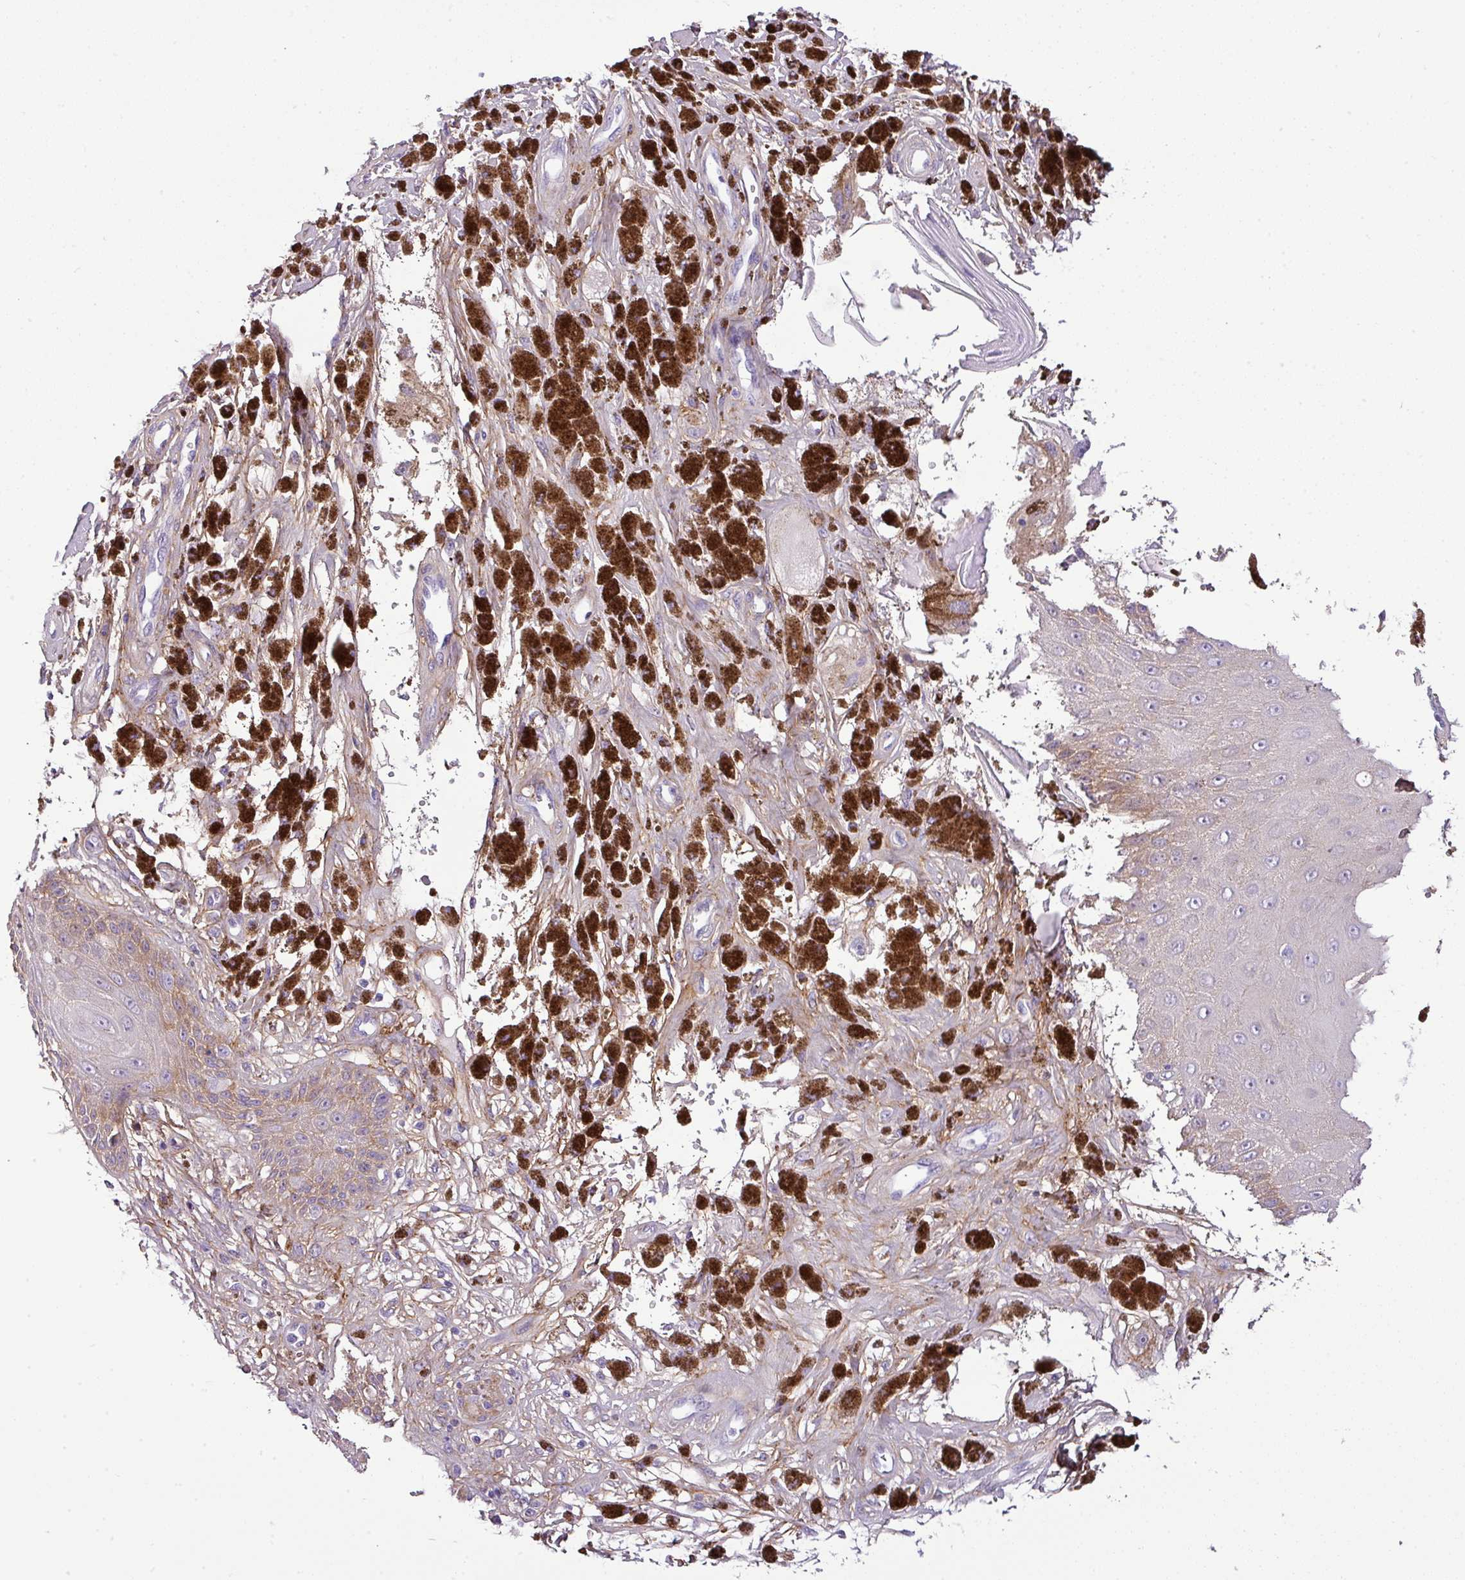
{"staining": {"intensity": "negative", "quantity": "none", "location": "none"}, "tissue": "melanoma", "cell_type": "Tumor cells", "image_type": "cancer", "snomed": [{"axis": "morphology", "description": "Malignant melanoma, NOS"}, {"axis": "topography", "description": "Skin"}], "caption": "Melanoma was stained to show a protein in brown. There is no significant expression in tumor cells. The staining is performed using DAB brown chromogen with nuclei counter-stained in using hematoxylin.", "gene": "PARD6G", "patient": {"sex": "male", "age": 88}}